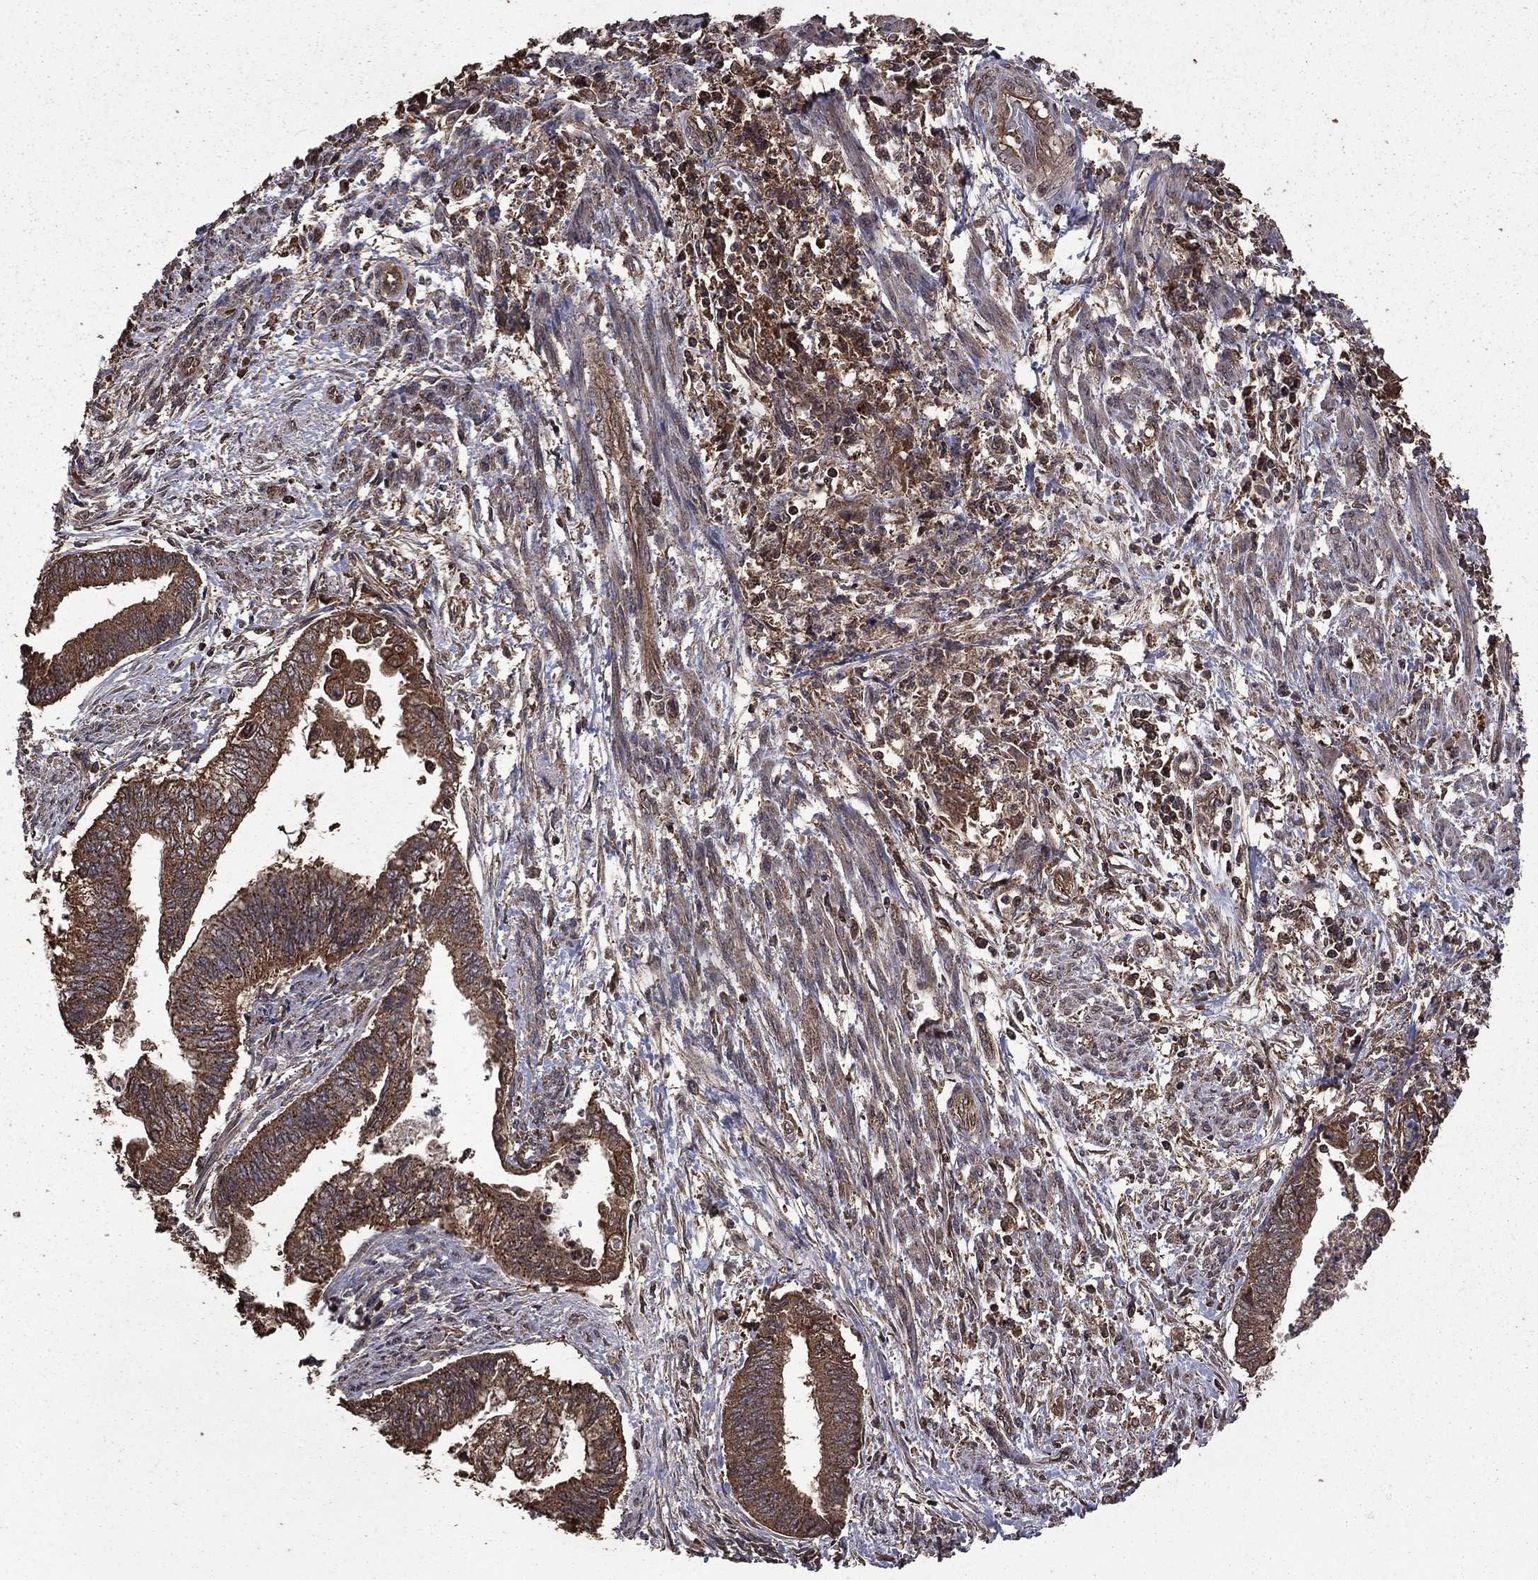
{"staining": {"intensity": "moderate", "quantity": ">75%", "location": "cytoplasmic/membranous"}, "tissue": "endometrial cancer", "cell_type": "Tumor cells", "image_type": "cancer", "snomed": [{"axis": "morphology", "description": "Adenocarcinoma, NOS"}, {"axis": "topography", "description": "Endometrium"}], "caption": "Human endometrial cancer stained with a protein marker exhibits moderate staining in tumor cells.", "gene": "BIRC6", "patient": {"sex": "female", "age": 65}}